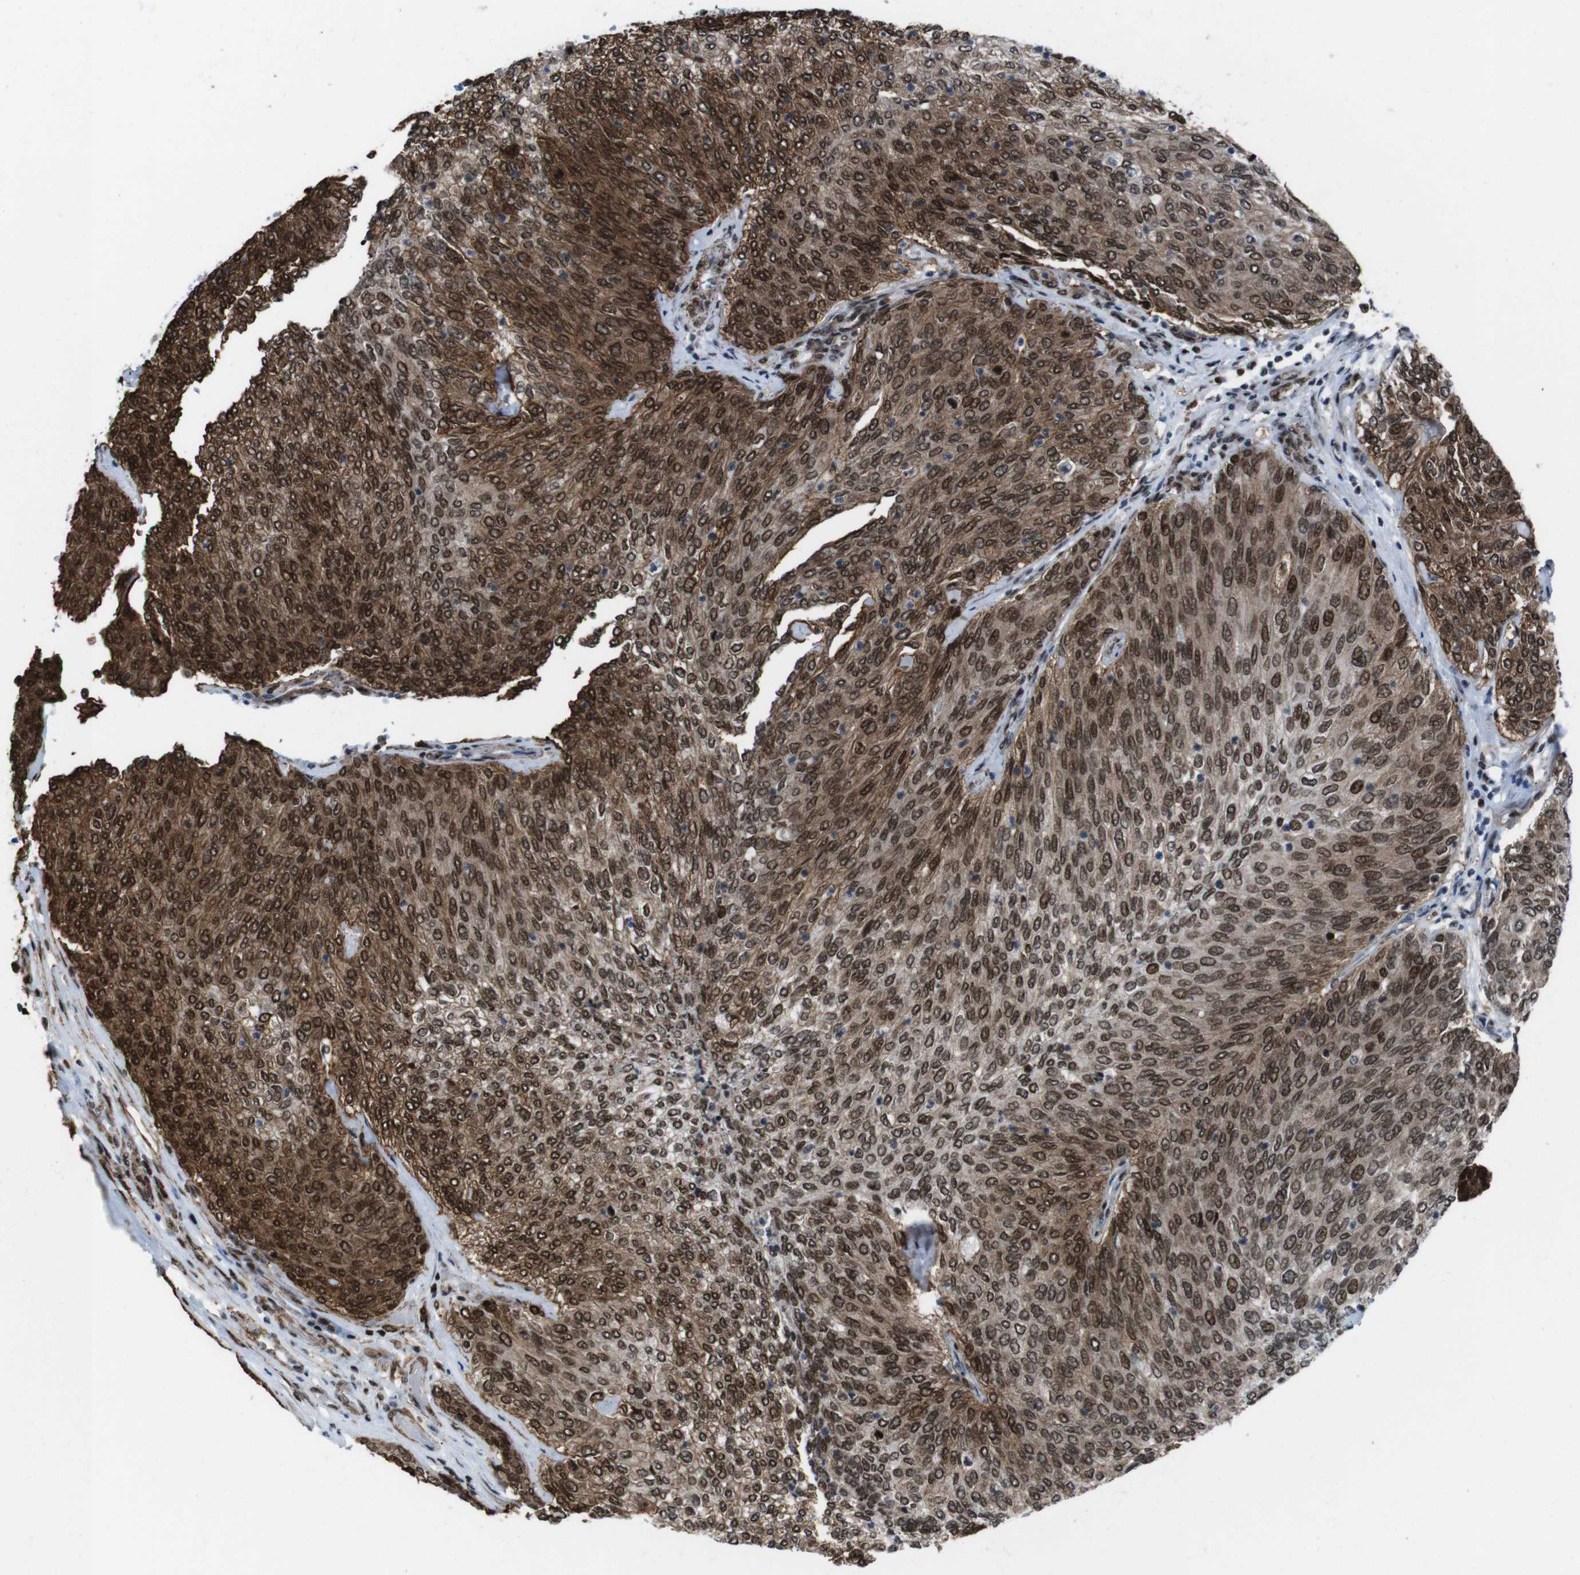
{"staining": {"intensity": "strong", "quantity": ">75%", "location": "cytoplasmic/membranous,nuclear"}, "tissue": "urothelial cancer", "cell_type": "Tumor cells", "image_type": "cancer", "snomed": [{"axis": "morphology", "description": "Urothelial carcinoma, Low grade"}, {"axis": "topography", "description": "Urinary bladder"}], "caption": "Protein analysis of urothelial cancer tissue exhibits strong cytoplasmic/membranous and nuclear positivity in about >75% of tumor cells. (IHC, brightfield microscopy, high magnification).", "gene": "HNRNPU", "patient": {"sex": "female", "age": 79}}